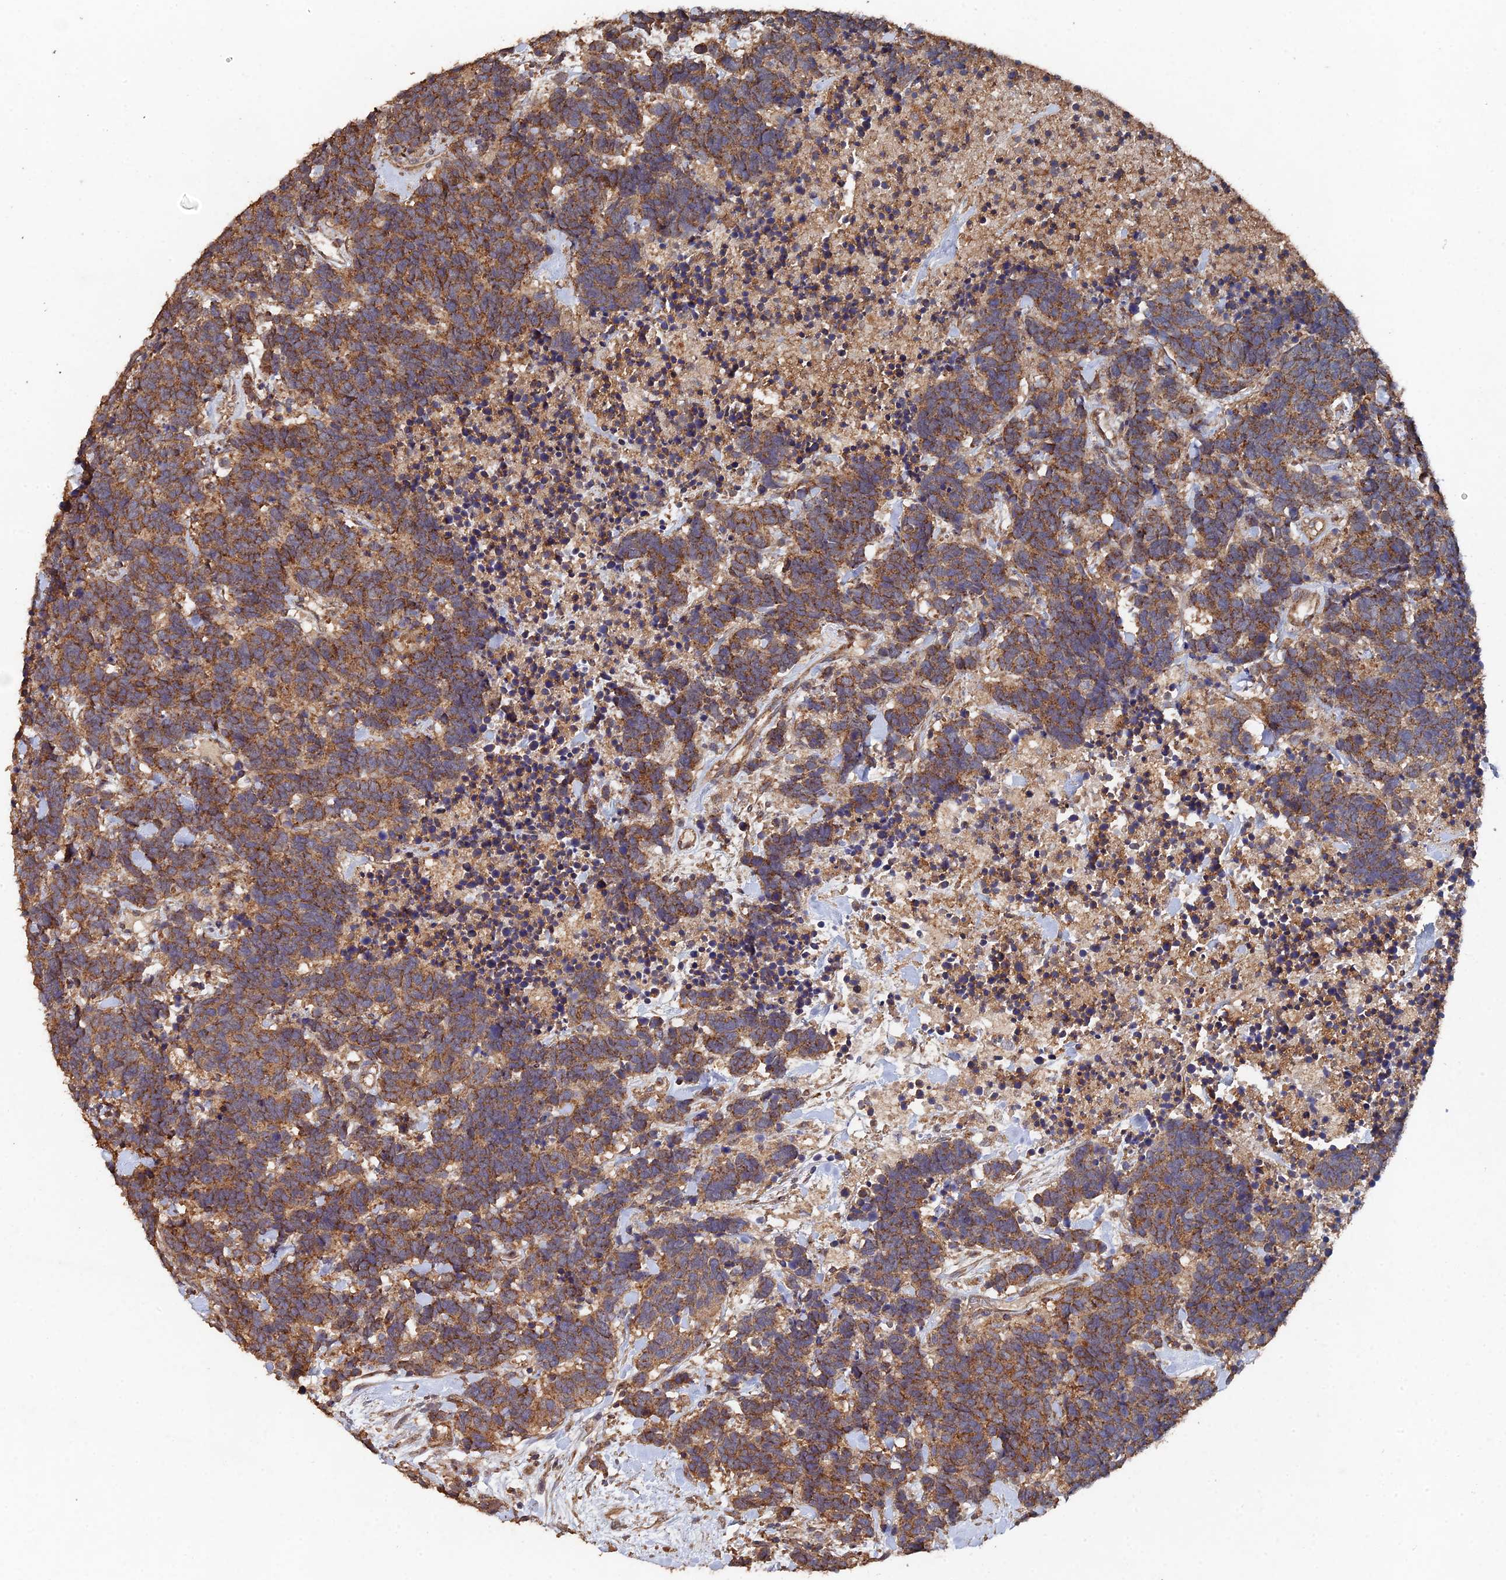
{"staining": {"intensity": "moderate", "quantity": ">75%", "location": "cytoplasmic/membranous"}, "tissue": "carcinoid", "cell_type": "Tumor cells", "image_type": "cancer", "snomed": [{"axis": "morphology", "description": "Carcinoma, NOS"}, {"axis": "morphology", "description": "Carcinoid, malignant, NOS"}, {"axis": "topography", "description": "Prostate"}], "caption": "Protein staining displays moderate cytoplasmic/membranous positivity in approximately >75% of tumor cells in carcinoid.", "gene": "SPANXN4", "patient": {"sex": "male", "age": 57}}